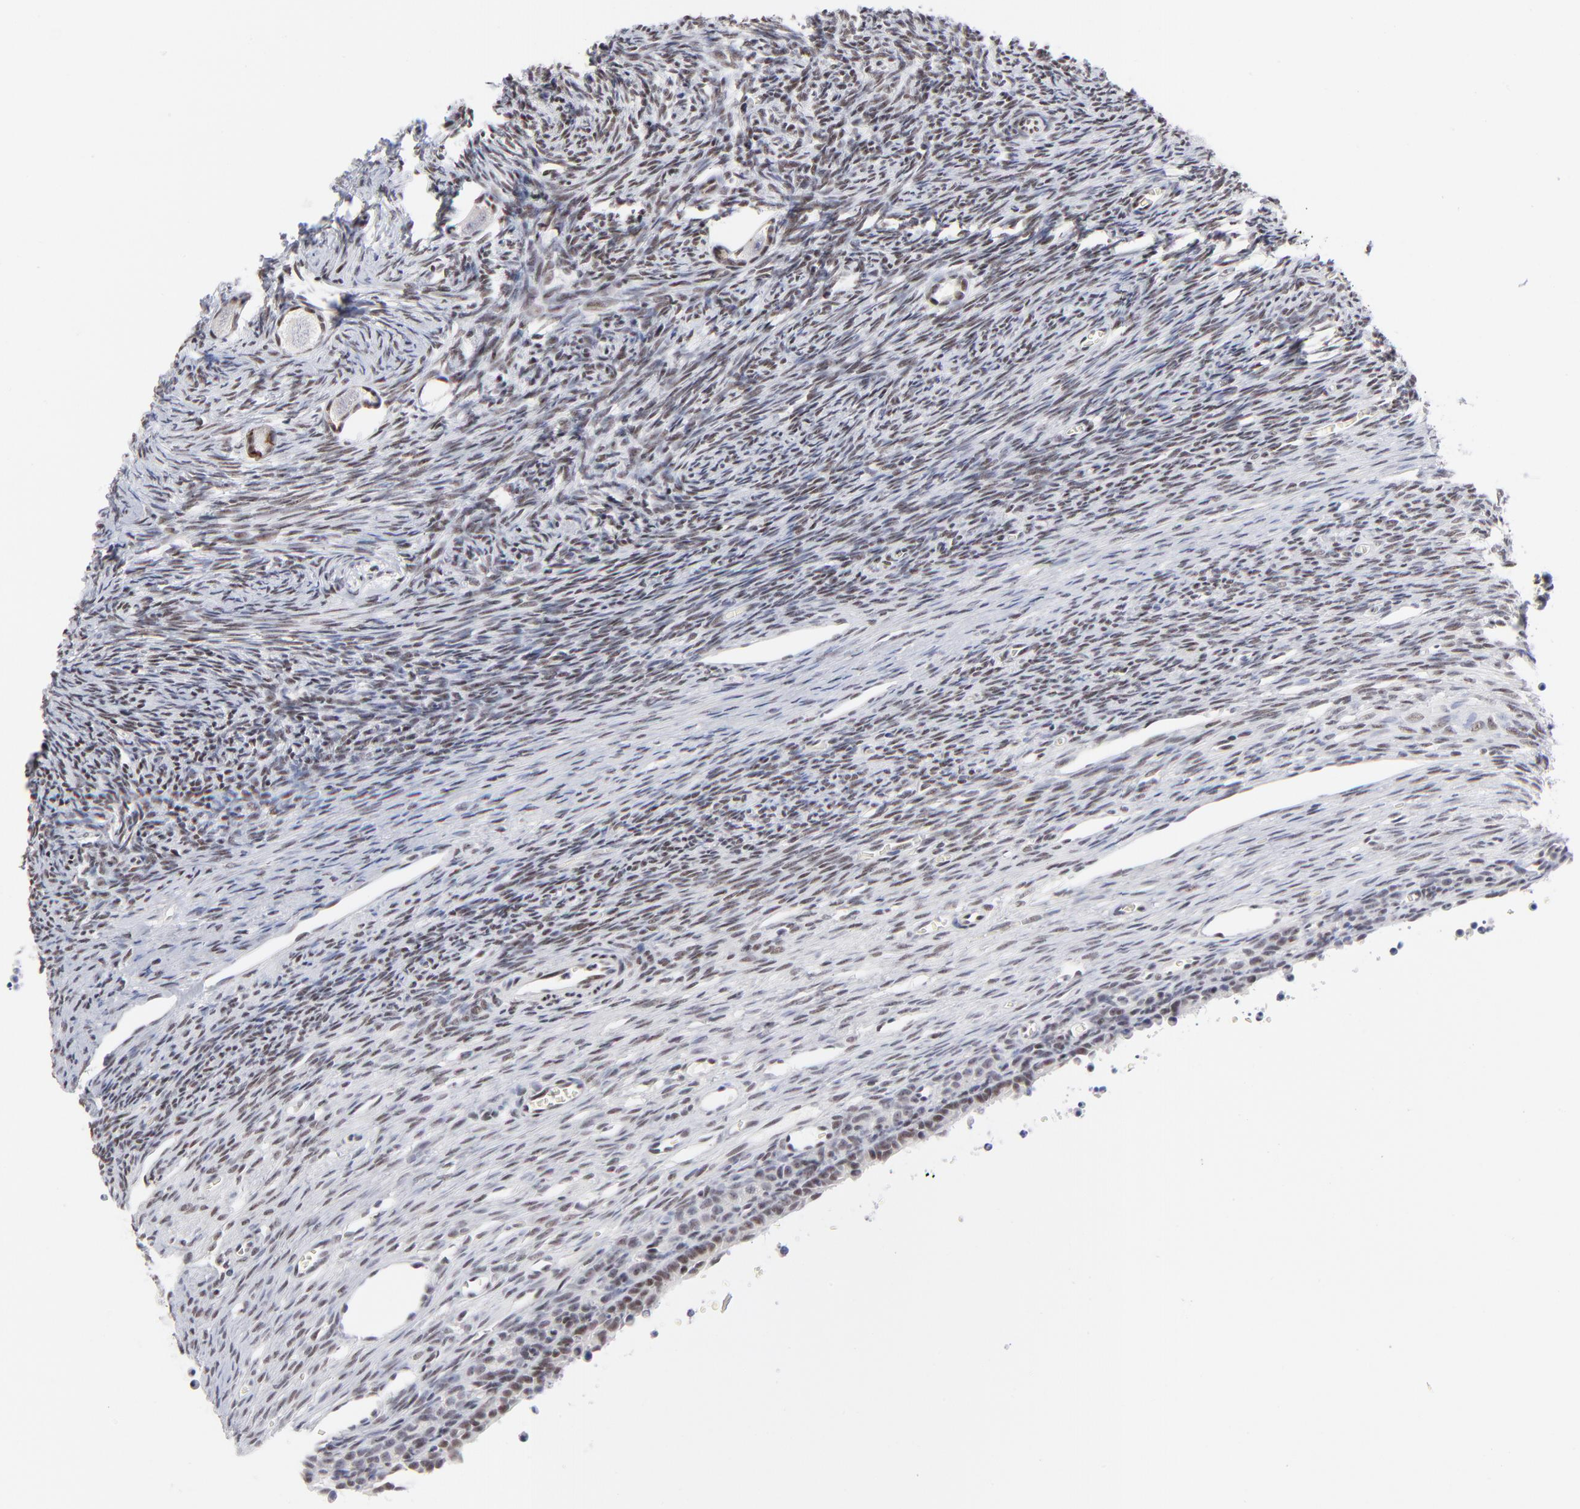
{"staining": {"intensity": "weak", "quantity": ">75%", "location": "nuclear"}, "tissue": "ovary", "cell_type": "Follicle cells", "image_type": "normal", "snomed": [{"axis": "morphology", "description": "Normal tissue, NOS"}, {"axis": "topography", "description": "Ovary"}], "caption": "Weak nuclear expression for a protein is appreciated in about >75% of follicle cells of normal ovary using immunohistochemistry (IHC).", "gene": "SP2", "patient": {"sex": "female", "age": 27}}